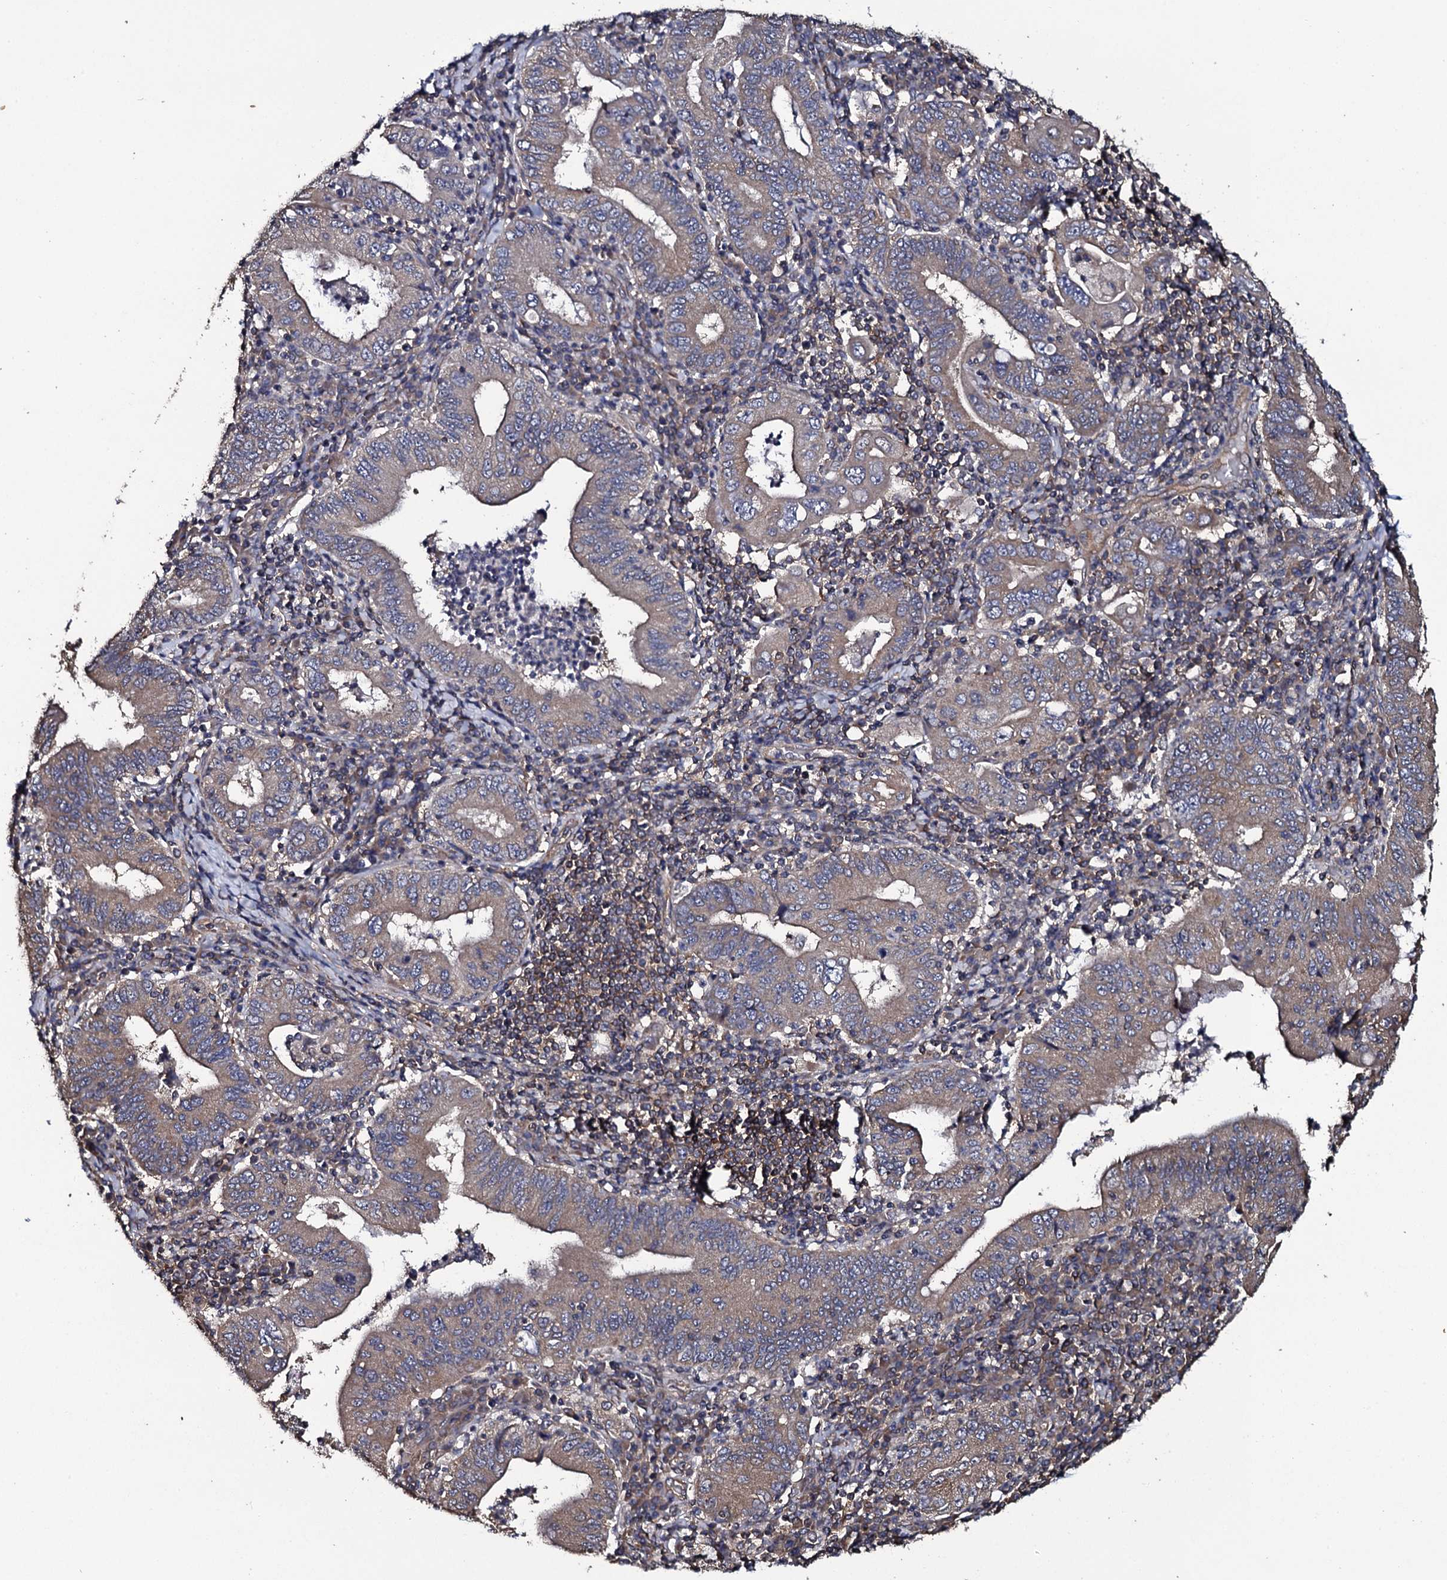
{"staining": {"intensity": "weak", "quantity": ">75%", "location": "cytoplasmic/membranous"}, "tissue": "stomach cancer", "cell_type": "Tumor cells", "image_type": "cancer", "snomed": [{"axis": "morphology", "description": "Normal tissue, NOS"}, {"axis": "morphology", "description": "Adenocarcinoma, NOS"}, {"axis": "topography", "description": "Esophagus"}, {"axis": "topography", "description": "Stomach, upper"}, {"axis": "topography", "description": "Peripheral nerve tissue"}], "caption": "Tumor cells exhibit weak cytoplasmic/membranous expression in about >75% of cells in adenocarcinoma (stomach).", "gene": "TTC23", "patient": {"sex": "male", "age": 62}}